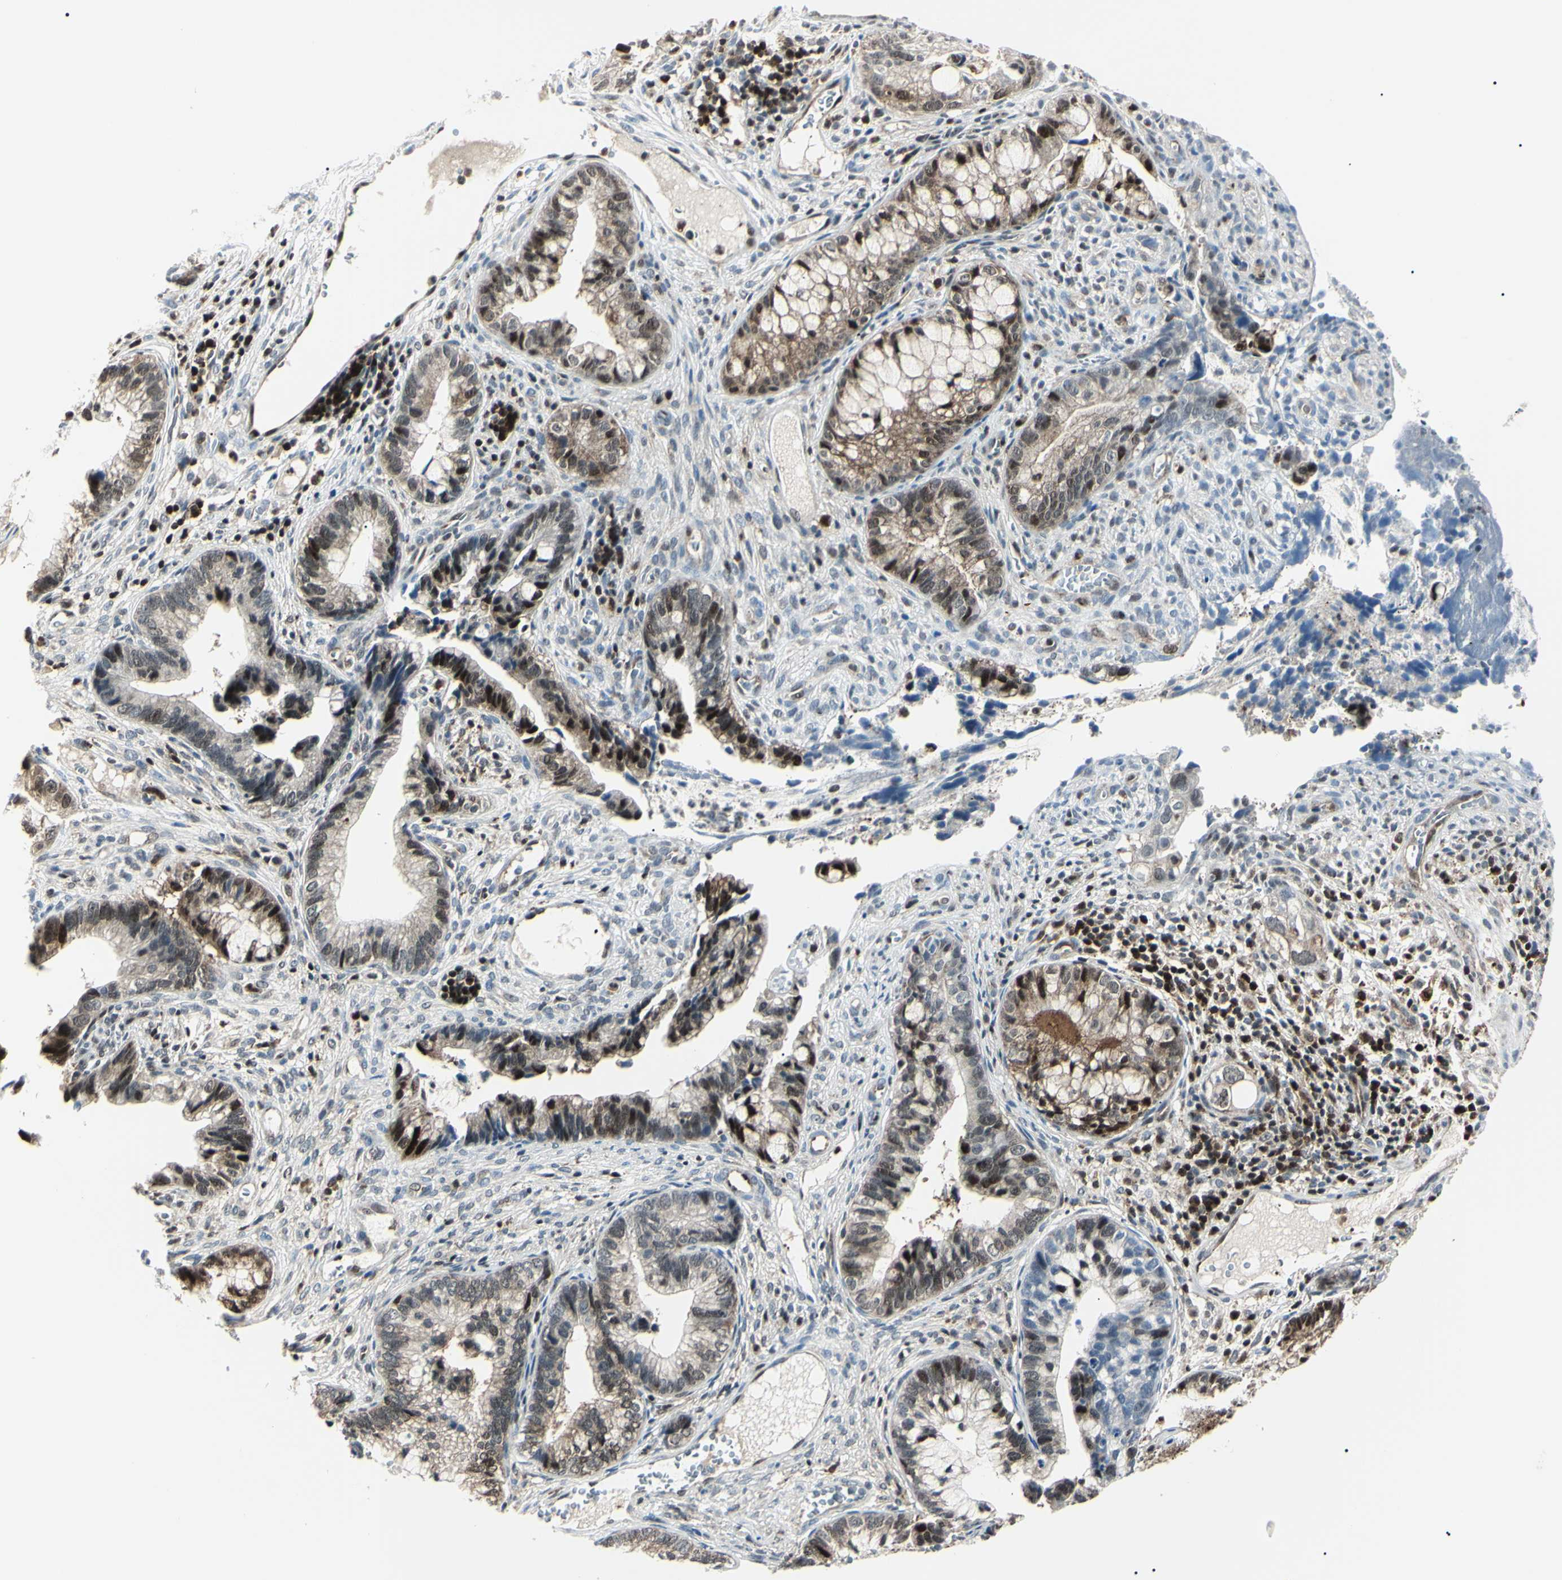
{"staining": {"intensity": "strong", "quantity": "<25%", "location": "nuclear"}, "tissue": "cervical cancer", "cell_type": "Tumor cells", "image_type": "cancer", "snomed": [{"axis": "morphology", "description": "Adenocarcinoma, NOS"}, {"axis": "topography", "description": "Cervix"}], "caption": "Human adenocarcinoma (cervical) stained for a protein (brown) displays strong nuclear positive expression in approximately <25% of tumor cells.", "gene": "PGK1", "patient": {"sex": "female", "age": 44}}